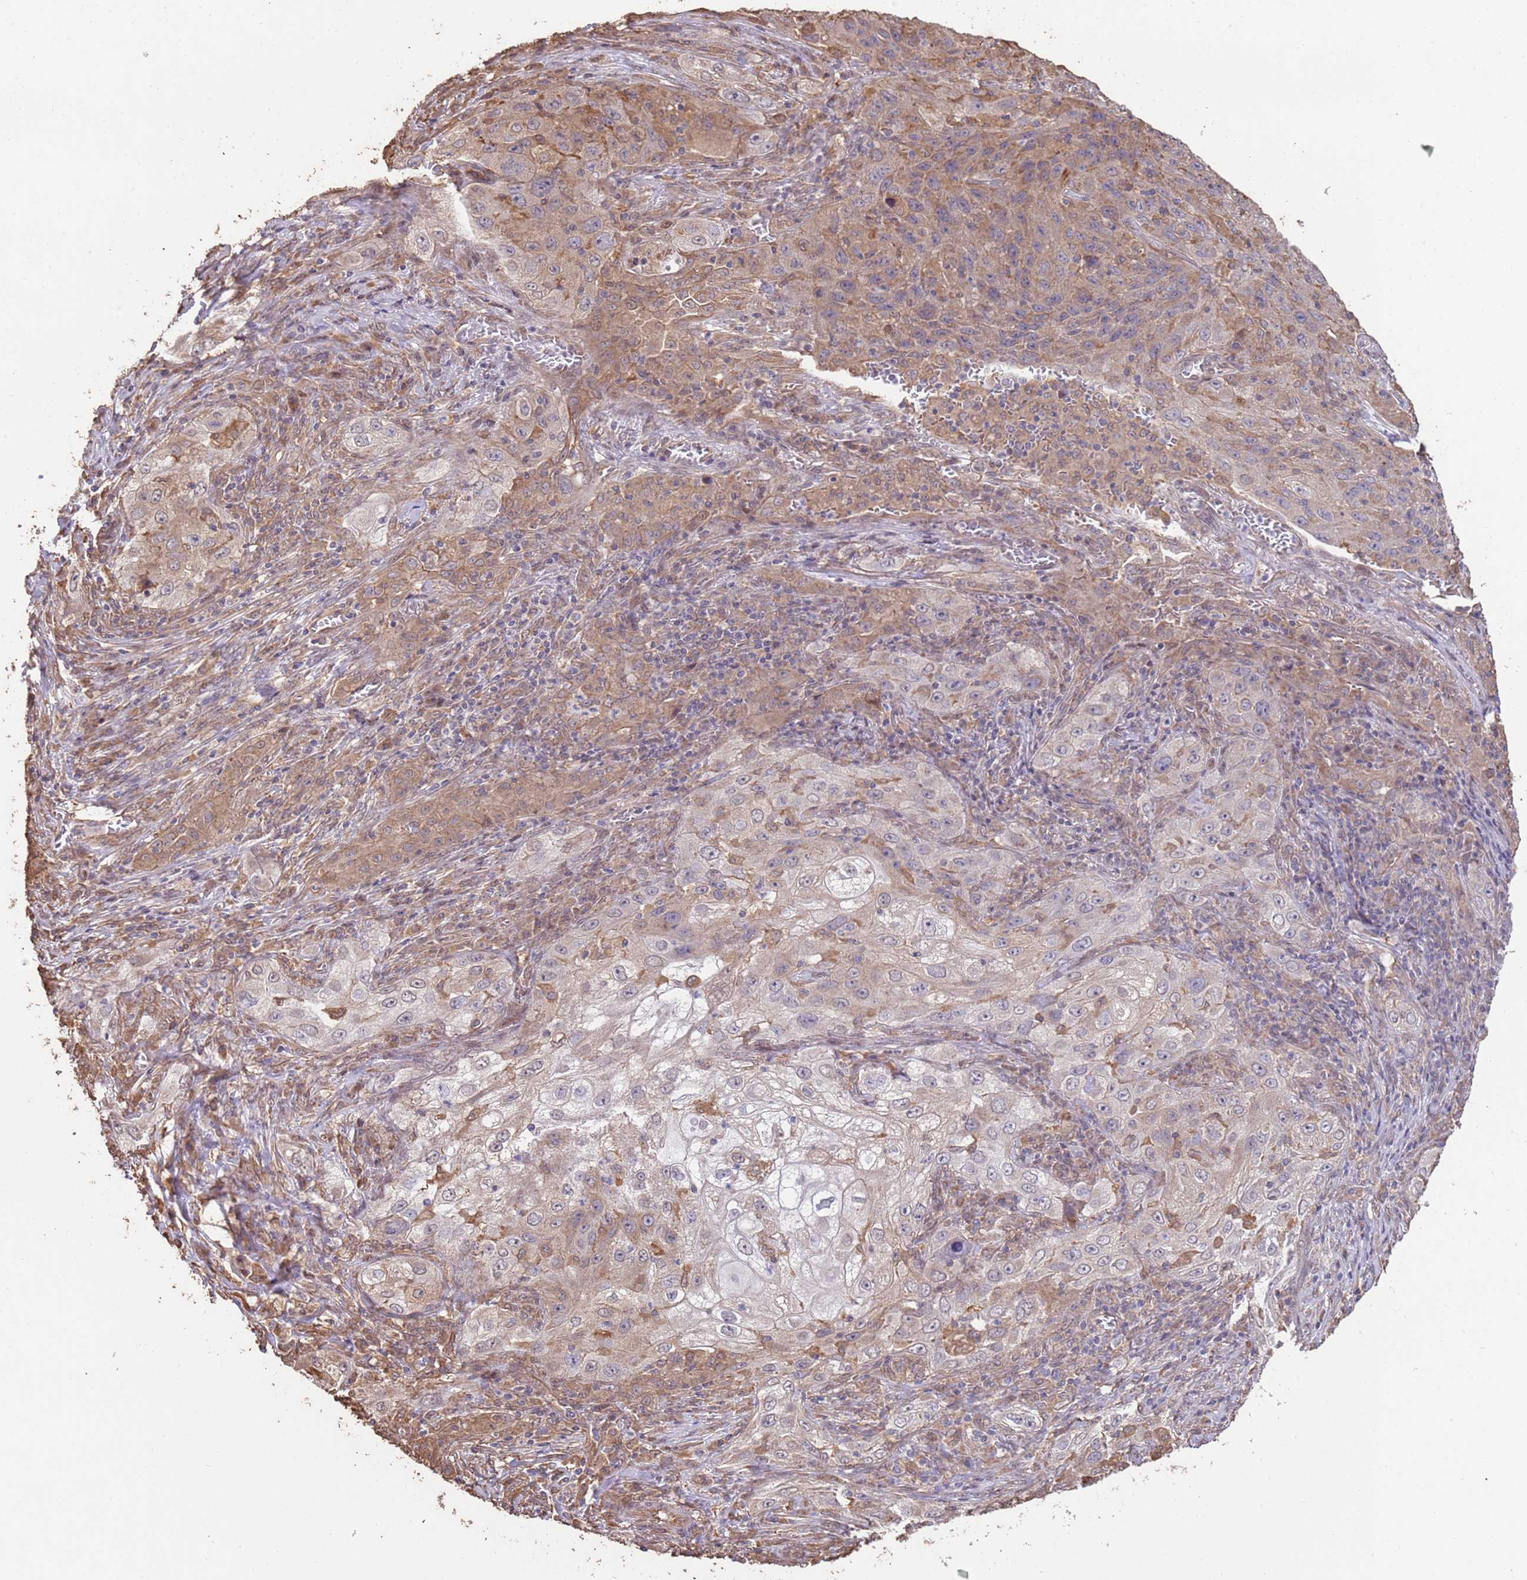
{"staining": {"intensity": "moderate", "quantity": "<25%", "location": "cytoplasmic/membranous"}, "tissue": "lung cancer", "cell_type": "Tumor cells", "image_type": "cancer", "snomed": [{"axis": "morphology", "description": "Squamous cell carcinoma, NOS"}, {"axis": "topography", "description": "Lung"}], "caption": "Lung cancer (squamous cell carcinoma) was stained to show a protein in brown. There is low levels of moderate cytoplasmic/membranous expression in about <25% of tumor cells. (DAB IHC, brown staining for protein, blue staining for nuclei).", "gene": "NPHP1", "patient": {"sex": "female", "age": 69}}